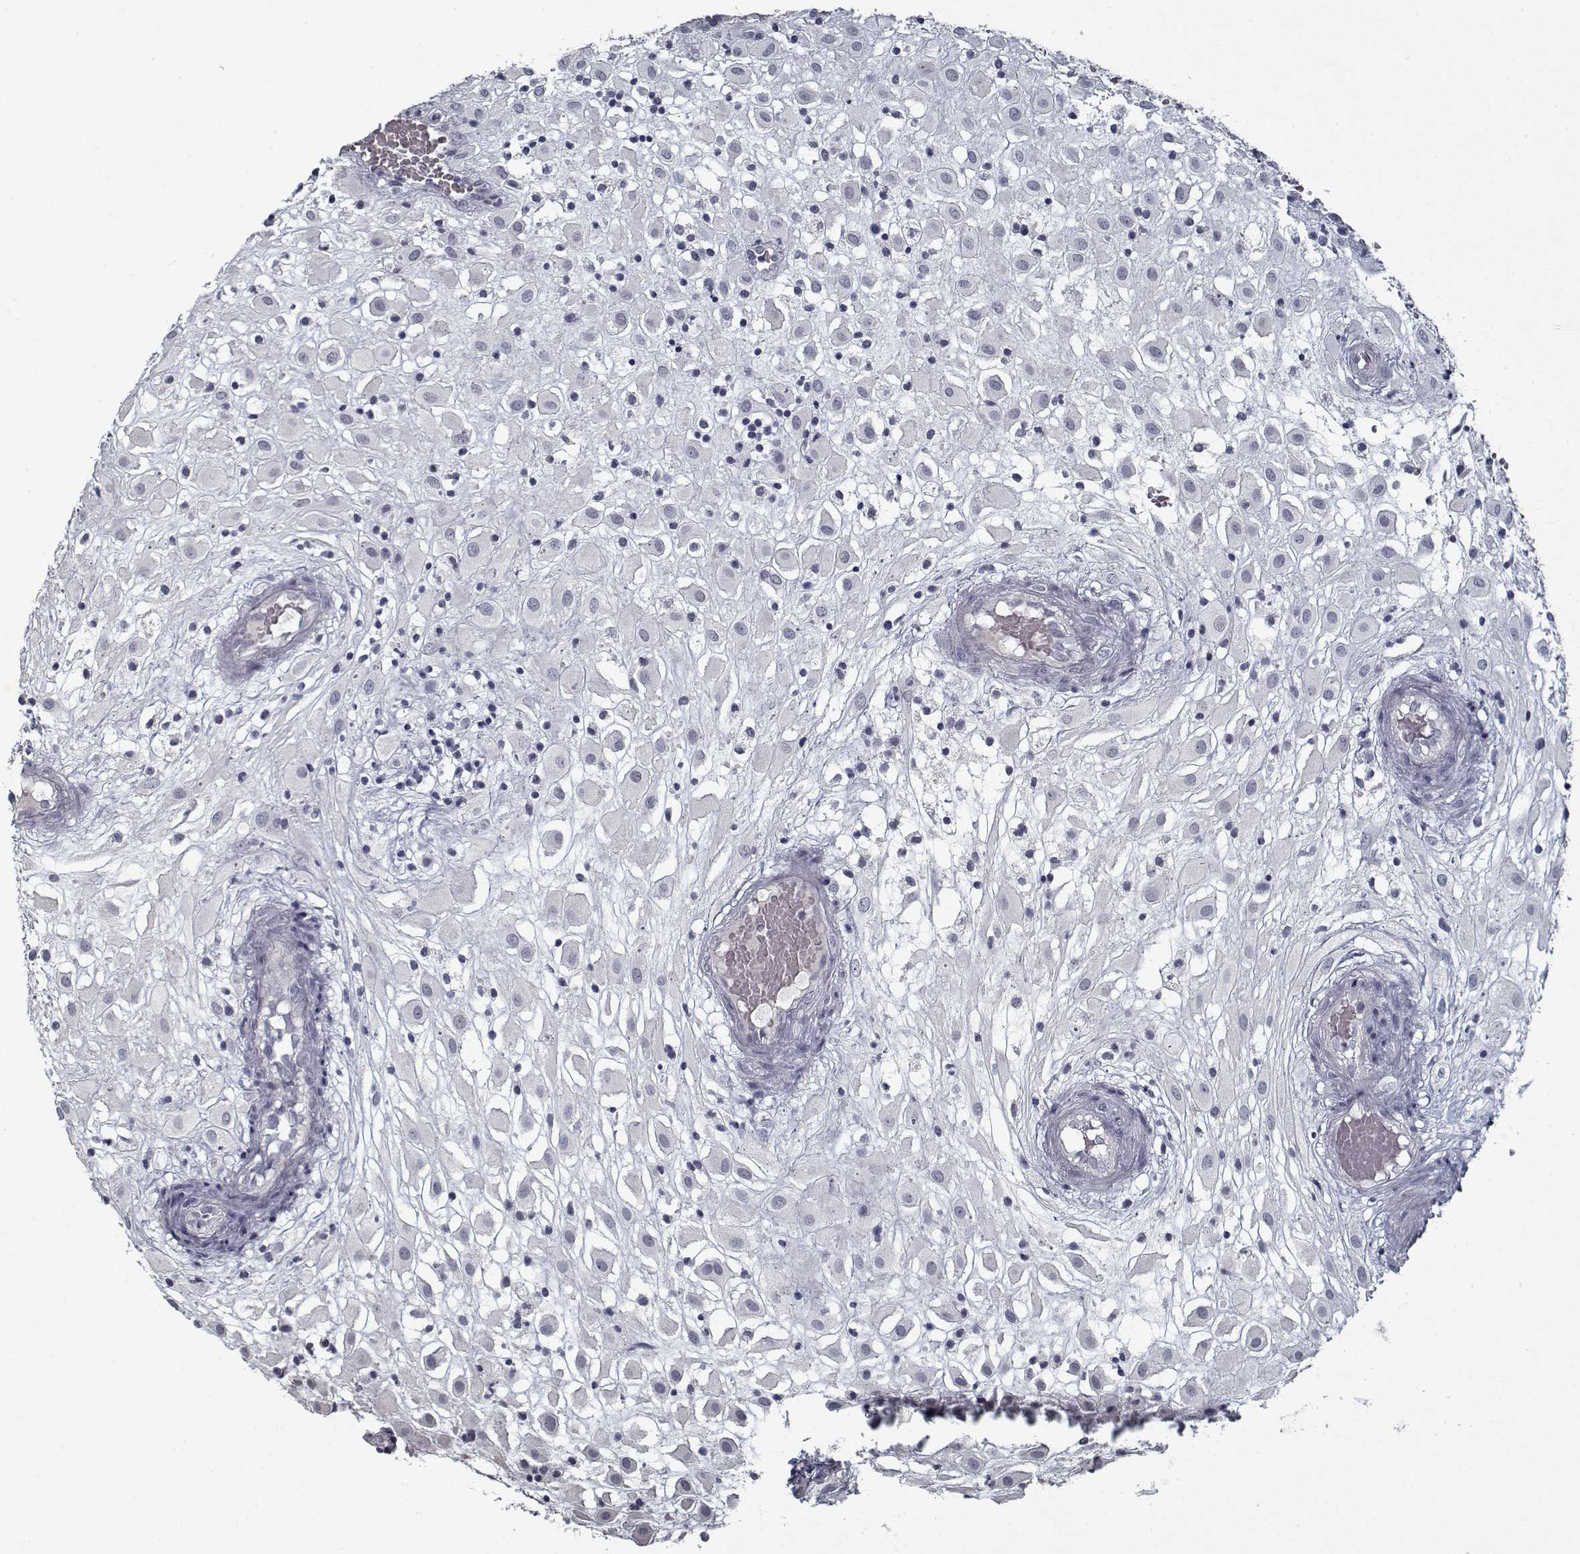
{"staining": {"intensity": "negative", "quantity": "none", "location": "none"}, "tissue": "placenta", "cell_type": "Decidual cells", "image_type": "normal", "snomed": [{"axis": "morphology", "description": "Normal tissue, NOS"}, {"axis": "topography", "description": "Placenta"}], "caption": "High power microscopy photomicrograph of an IHC micrograph of normal placenta, revealing no significant staining in decidual cells.", "gene": "GAD2", "patient": {"sex": "female", "age": 24}}